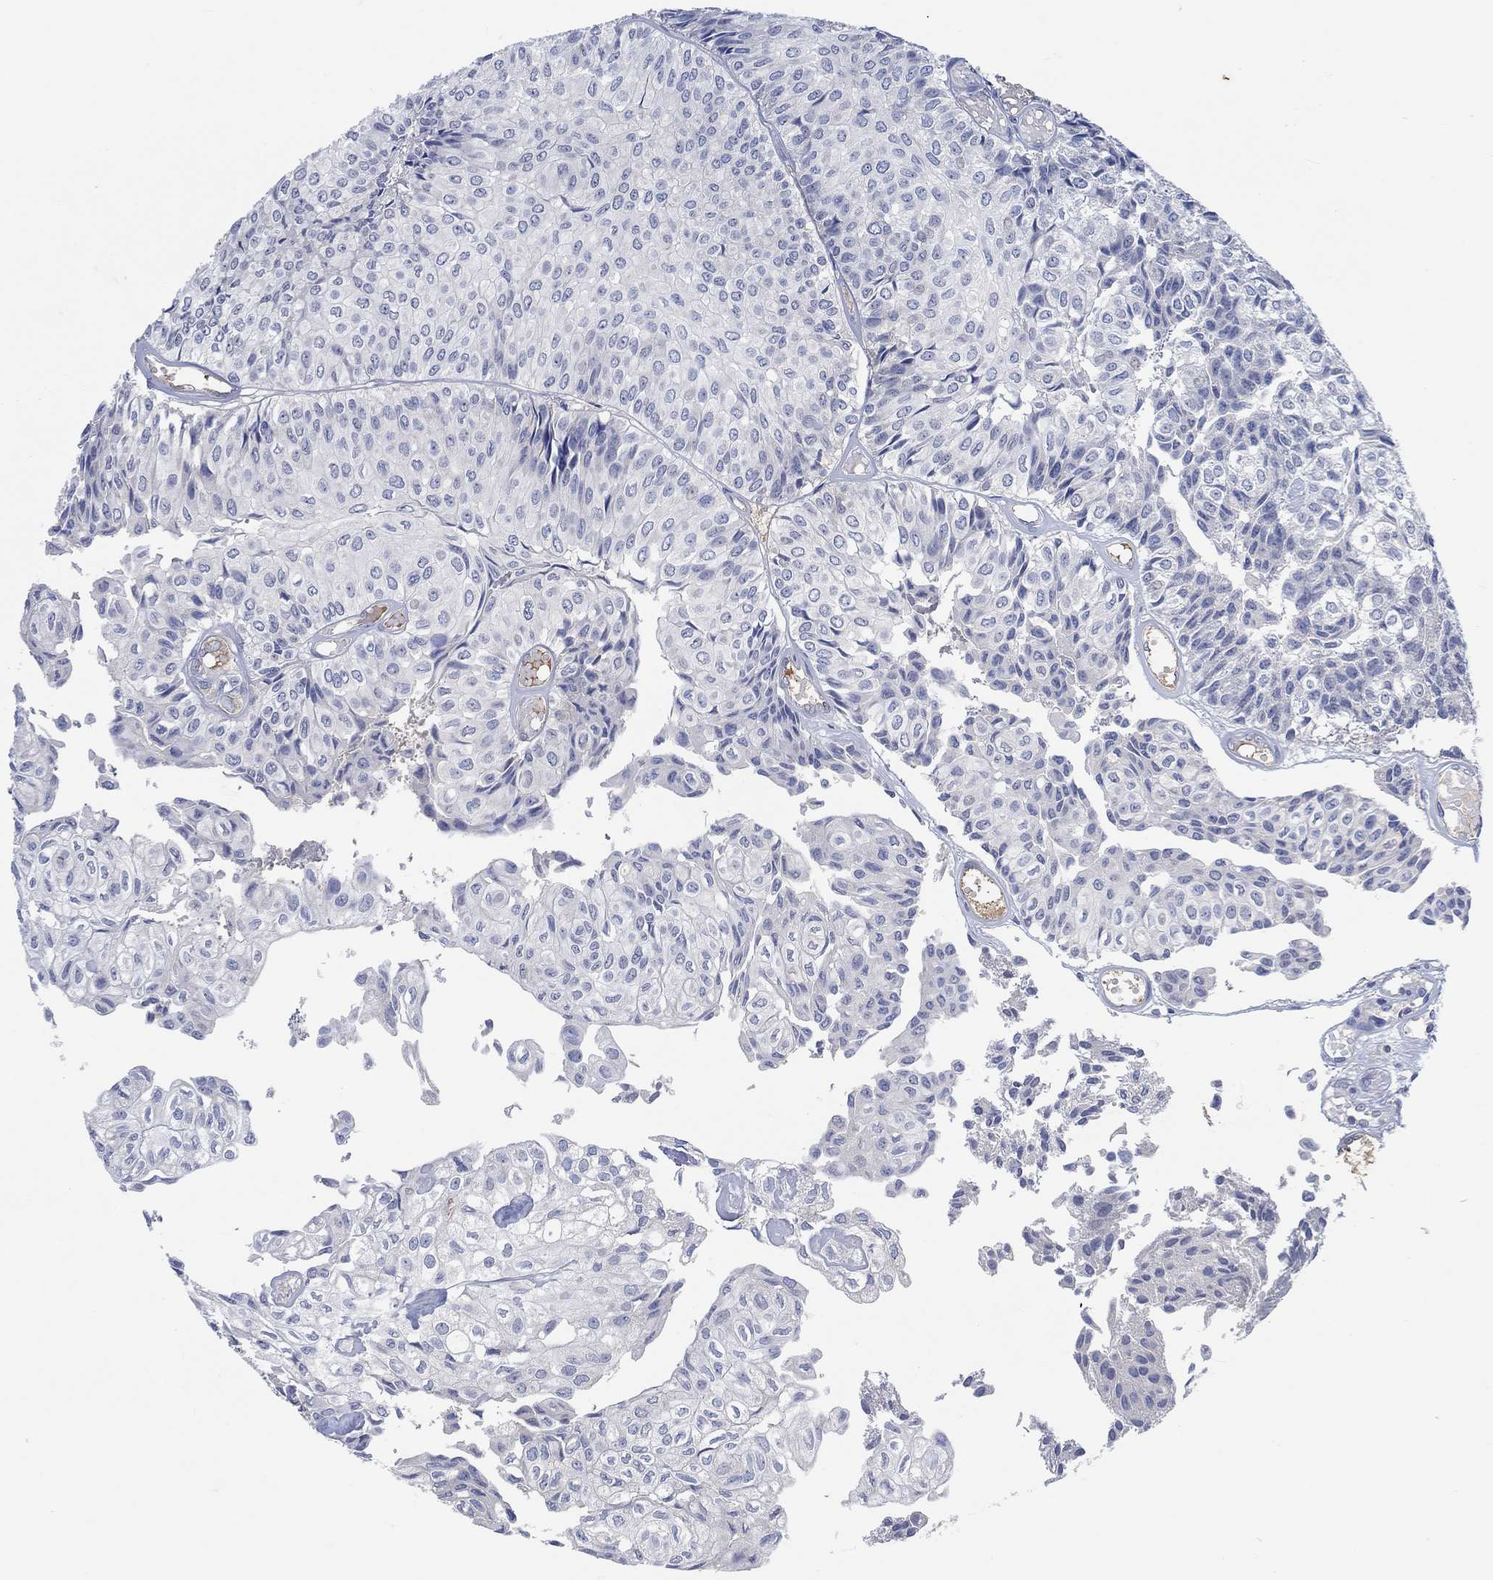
{"staining": {"intensity": "negative", "quantity": "none", "location": "none"}, "tissue": "urothelial cancer", "cell_type": "Tumor cells", "image_type": "cancer", "snomed": [{"axis": "morphology", "description": "Urothelial carcinoma, Low grade"}, {"axis": "topography", "description": "Urinary bladder"}], "caption": "High power microscopy micrograph of an IHC micrograph of urothelial cancer, revealing no significant staining in tumor cells.", "gene": "MSTN", "patient": {"sex": "male", "age": 89}}